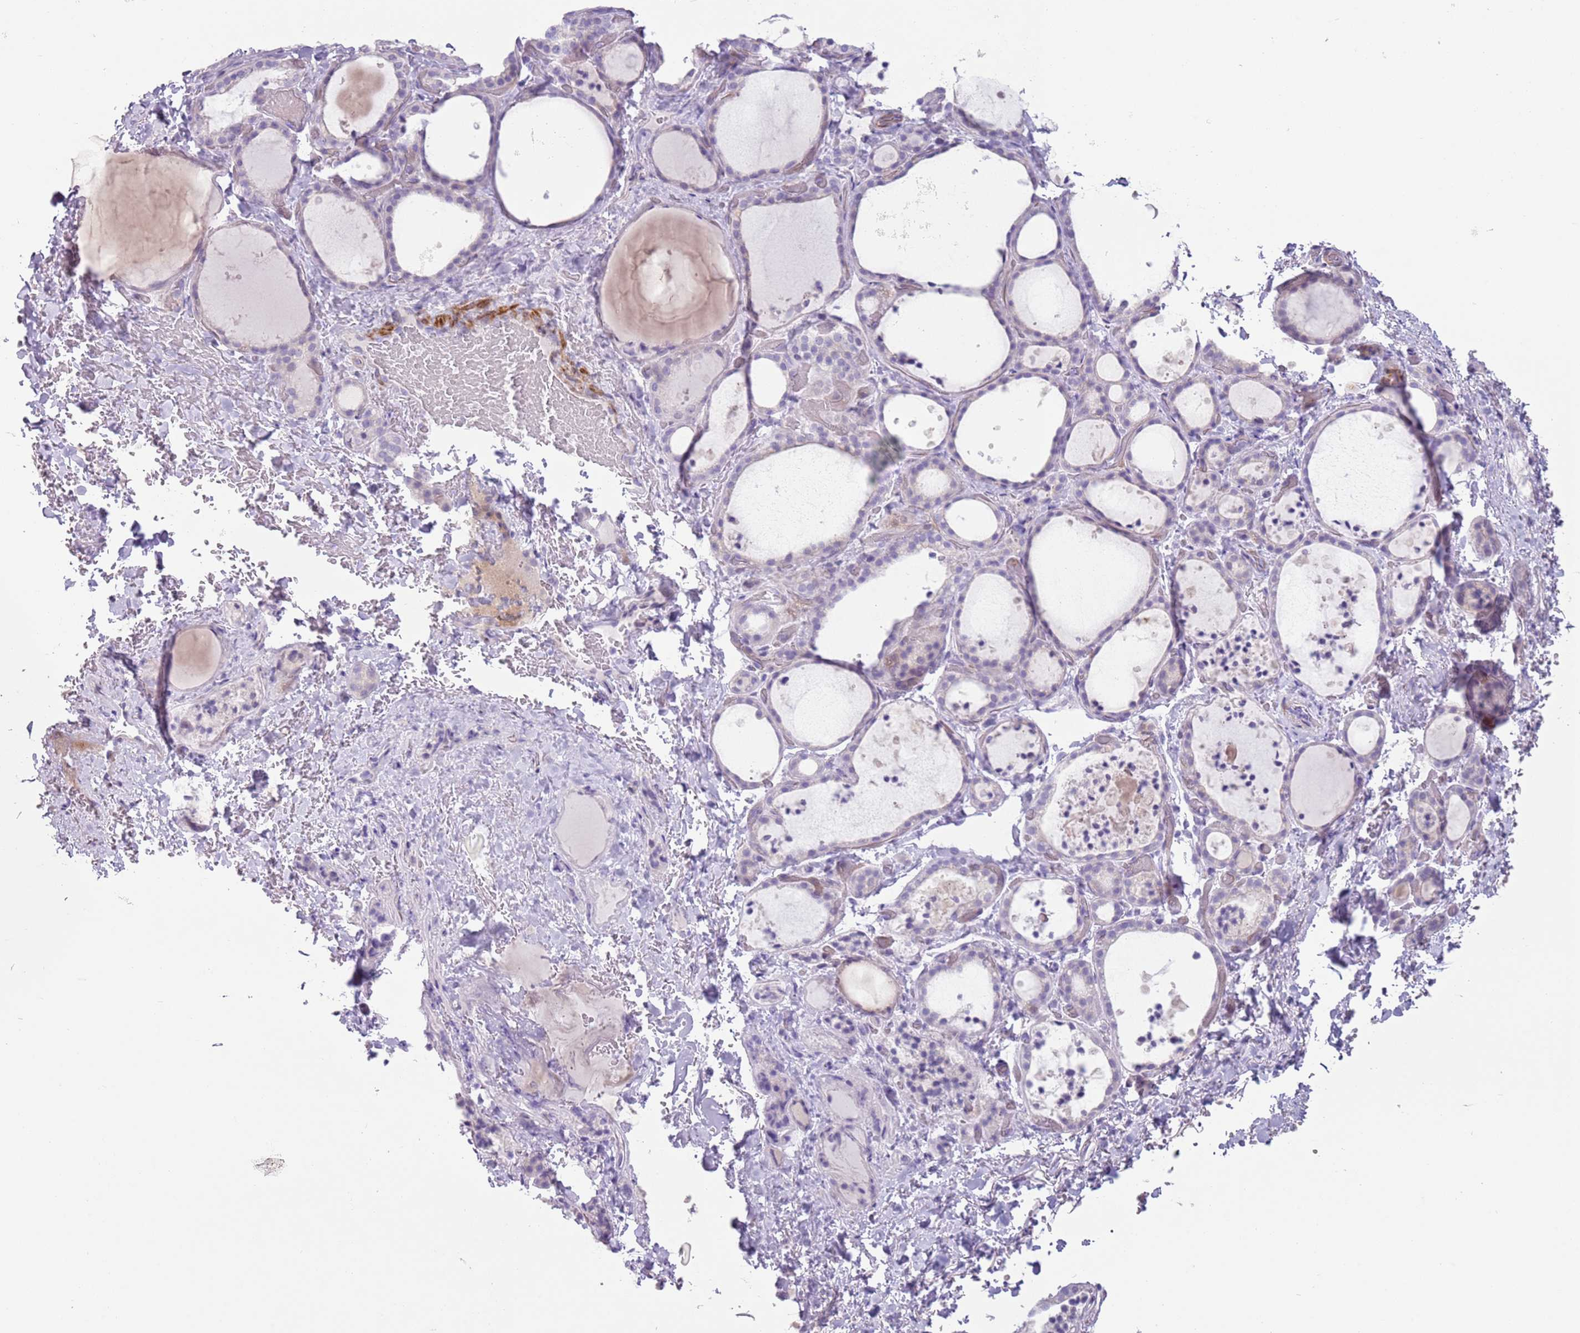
{"staining": {"intensity": "negative", "quantity": "none", "location": "none"}, "tissue": "thyroid gland", "cell_type": "Glandular cells", "image_type": "normal", "snomed": [{"axis": "morphology", "description": "Normal tissue, NOS"}, {"axis": "topography", "description": "Thyroid gland"}], "caption": "DAB (3,3'-diaminobenzidine) immunohistochemical staining of unremarkable thyroid gland demonstrates no significant staining in glandular cells.", "gene": "ZNF239", "patient": {"sex": "female", "age": 44}}